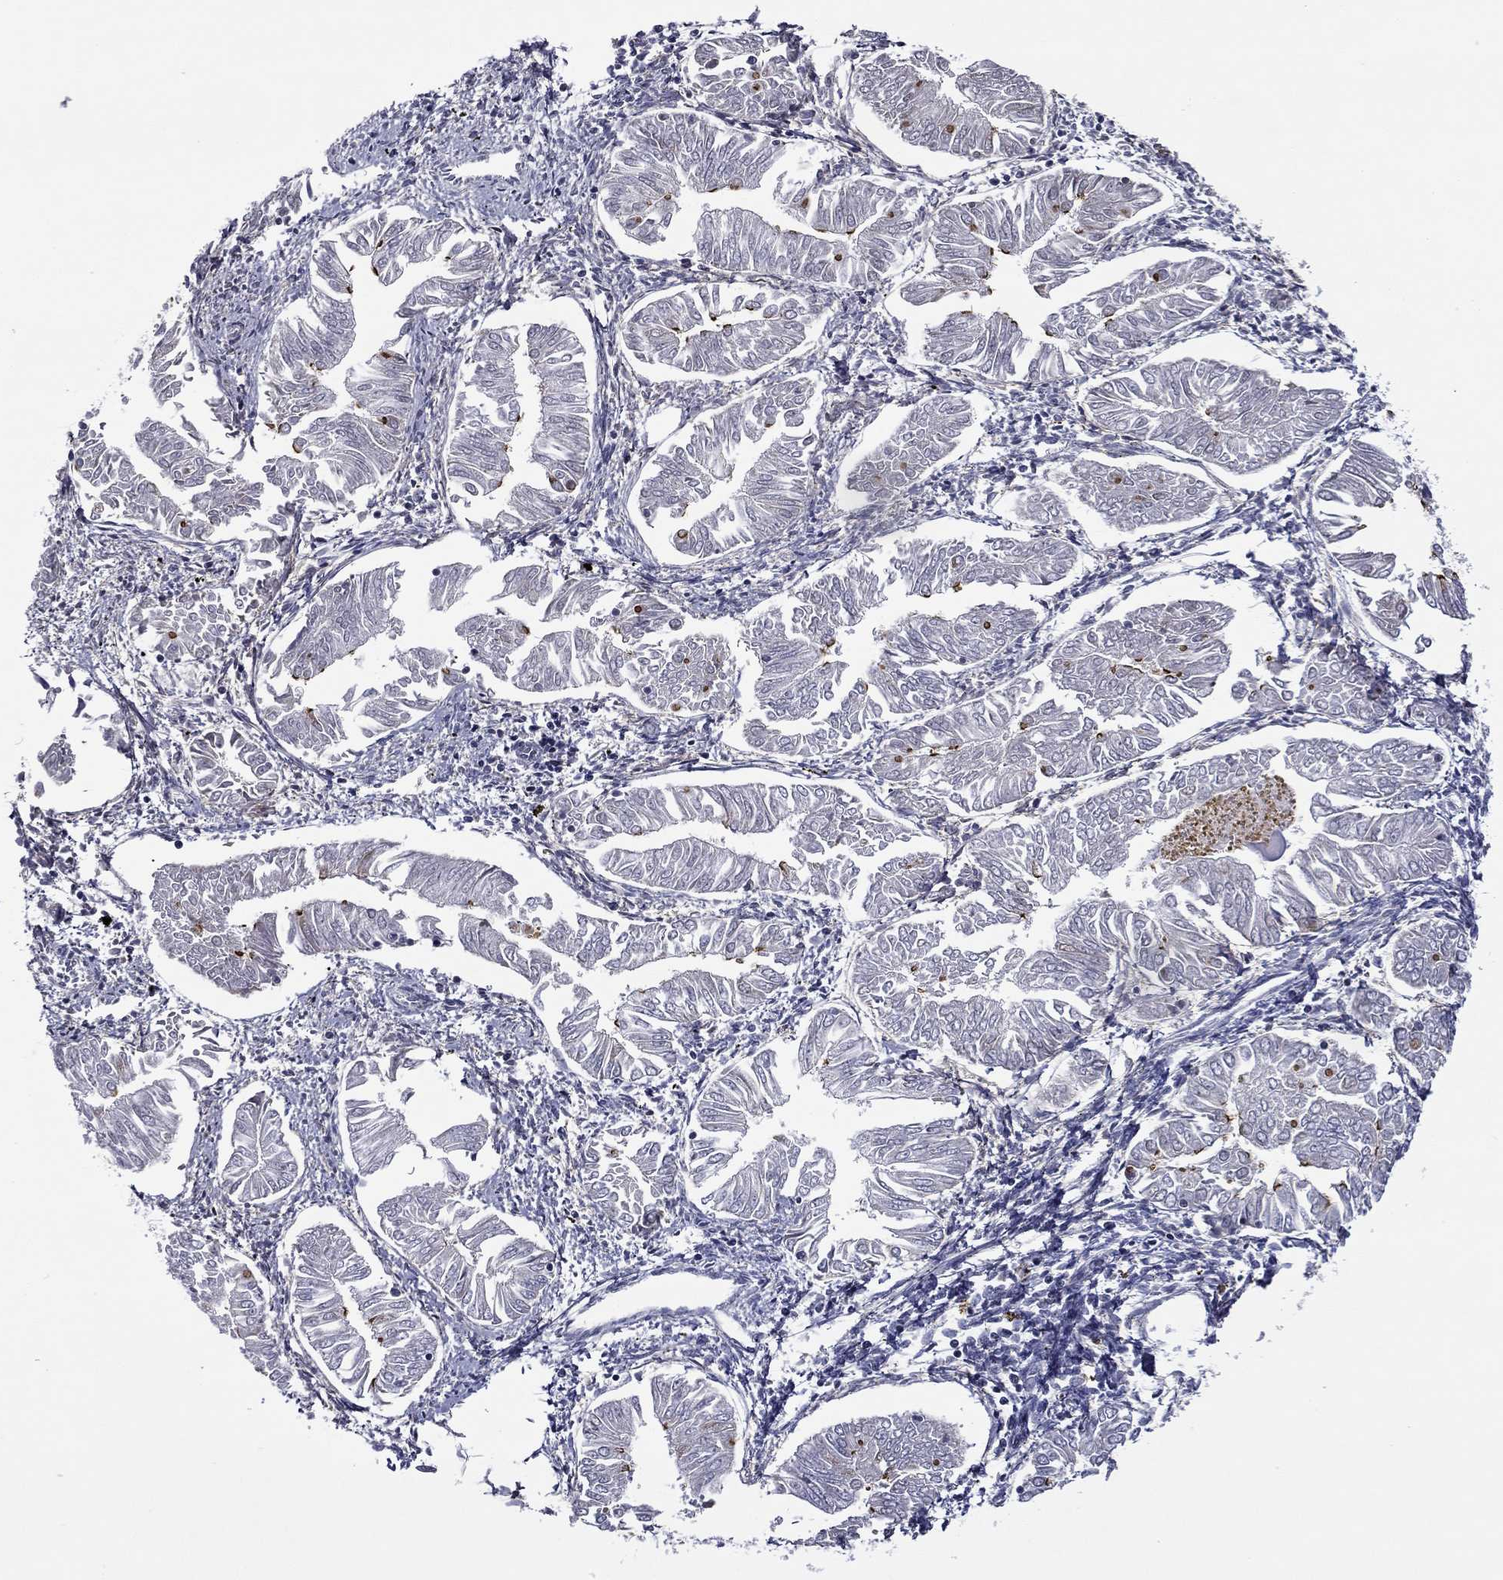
{"staining": {"intensity": "negative", "quantity": "none", "location": "none"}, "tissue": "endometrial cancer", "cell_type": "Tumor cells", "image_type": "cancer", "snomed": [{"axis": "morphology", "description": "Adenocarcinoma, NOS"}, {"axis": "topography", "description": "Endometrium"}], "caption": "This is an IHC histopathology image of adenocarcinoma (endometrial). There is no expression in tumor cells.", "gene": "SPATA7", "patient": {"sex": "female", "age": 53}}